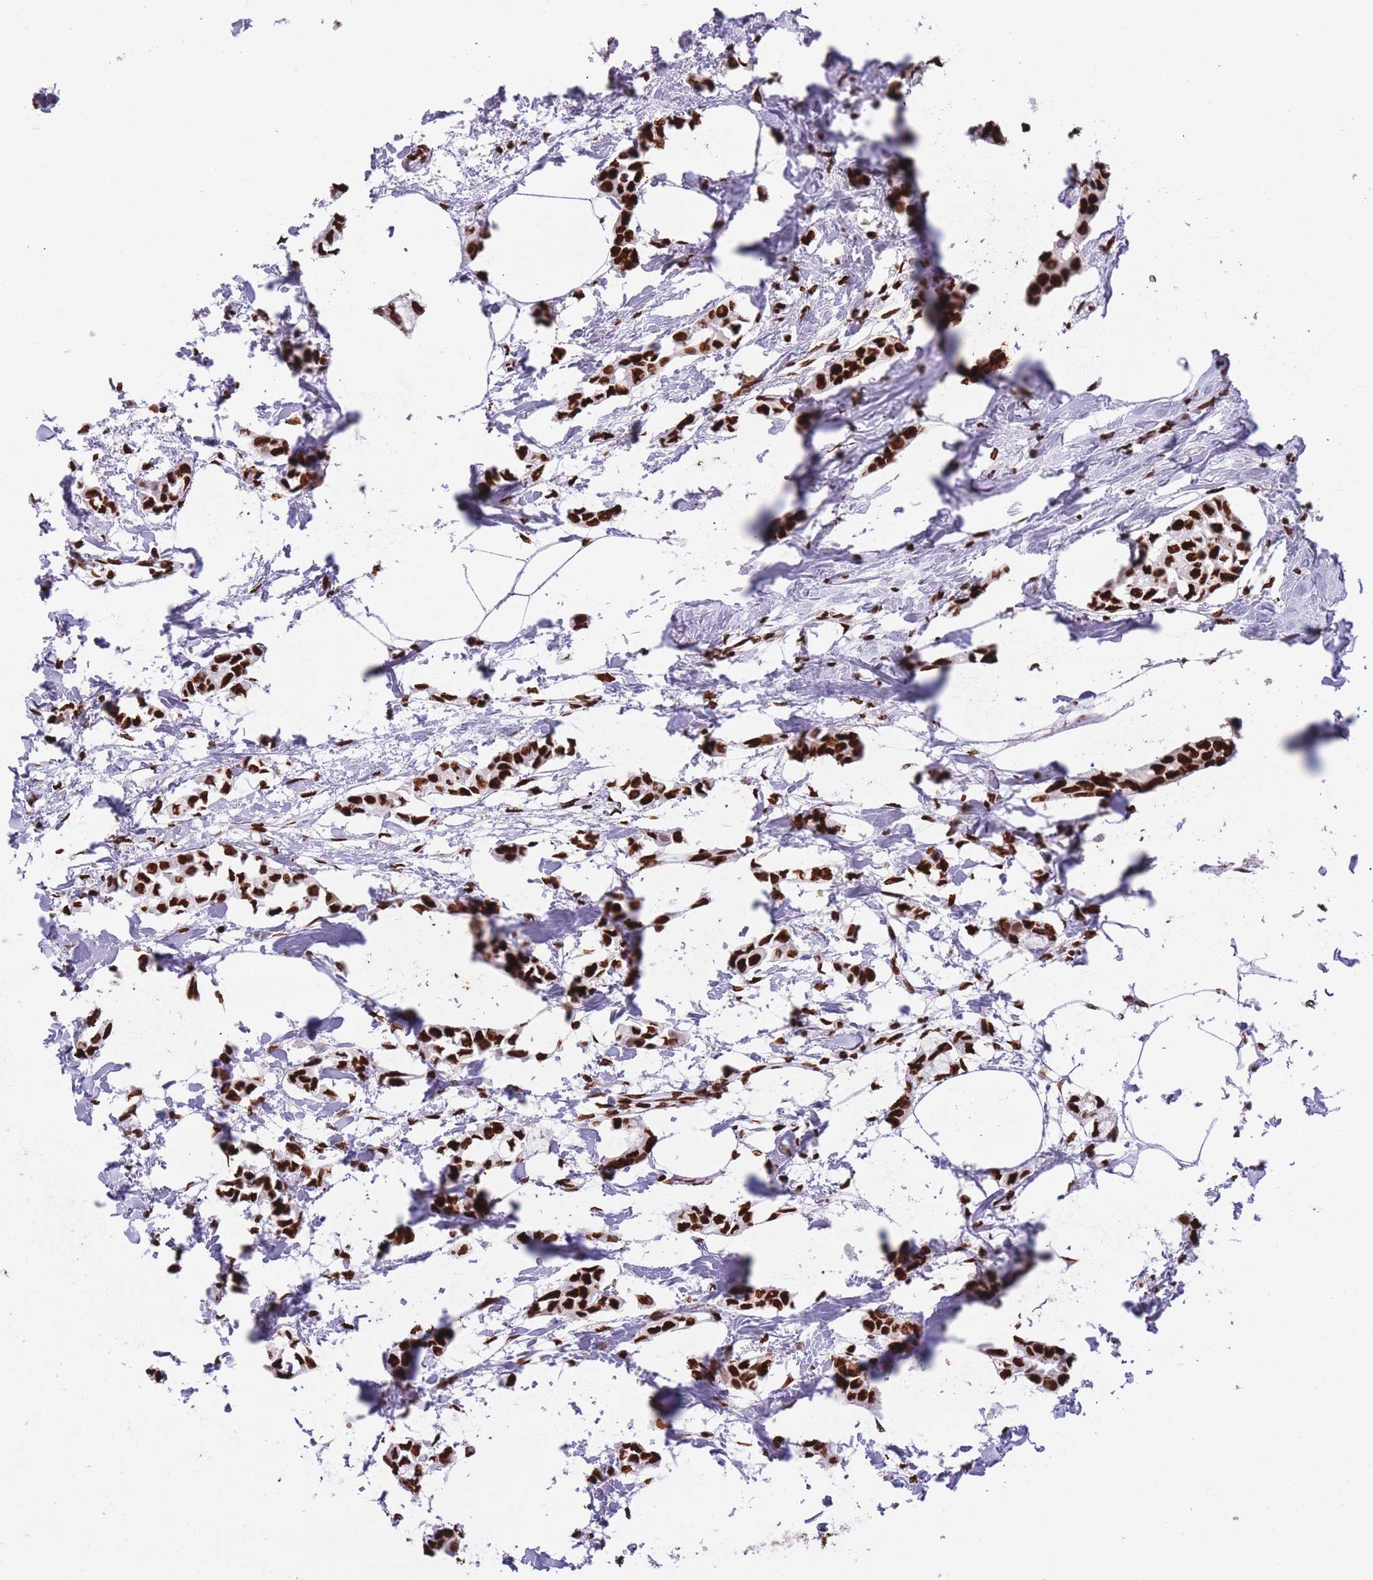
{"staining": {"intensity": "strong", "quantity": ">75%", "location": "nuclear"}, "tissue": "breast cancer", "cell_type": "Tumor cells", "image_type": "cancer", "snomed": [{"axis": "morphology", "description": "Duct carcinoma"}, {"axis": "topography", "description": "Breast"}], "caption": "Immunohistochemical staining of human breast infiltrating ductal carcinoma exhibits high levels of strong nuclear protein expression in approximately >75% of tumor cells.", "gene": "HNRNPUL1", "patient": {"sex": "female", "age": 73}}